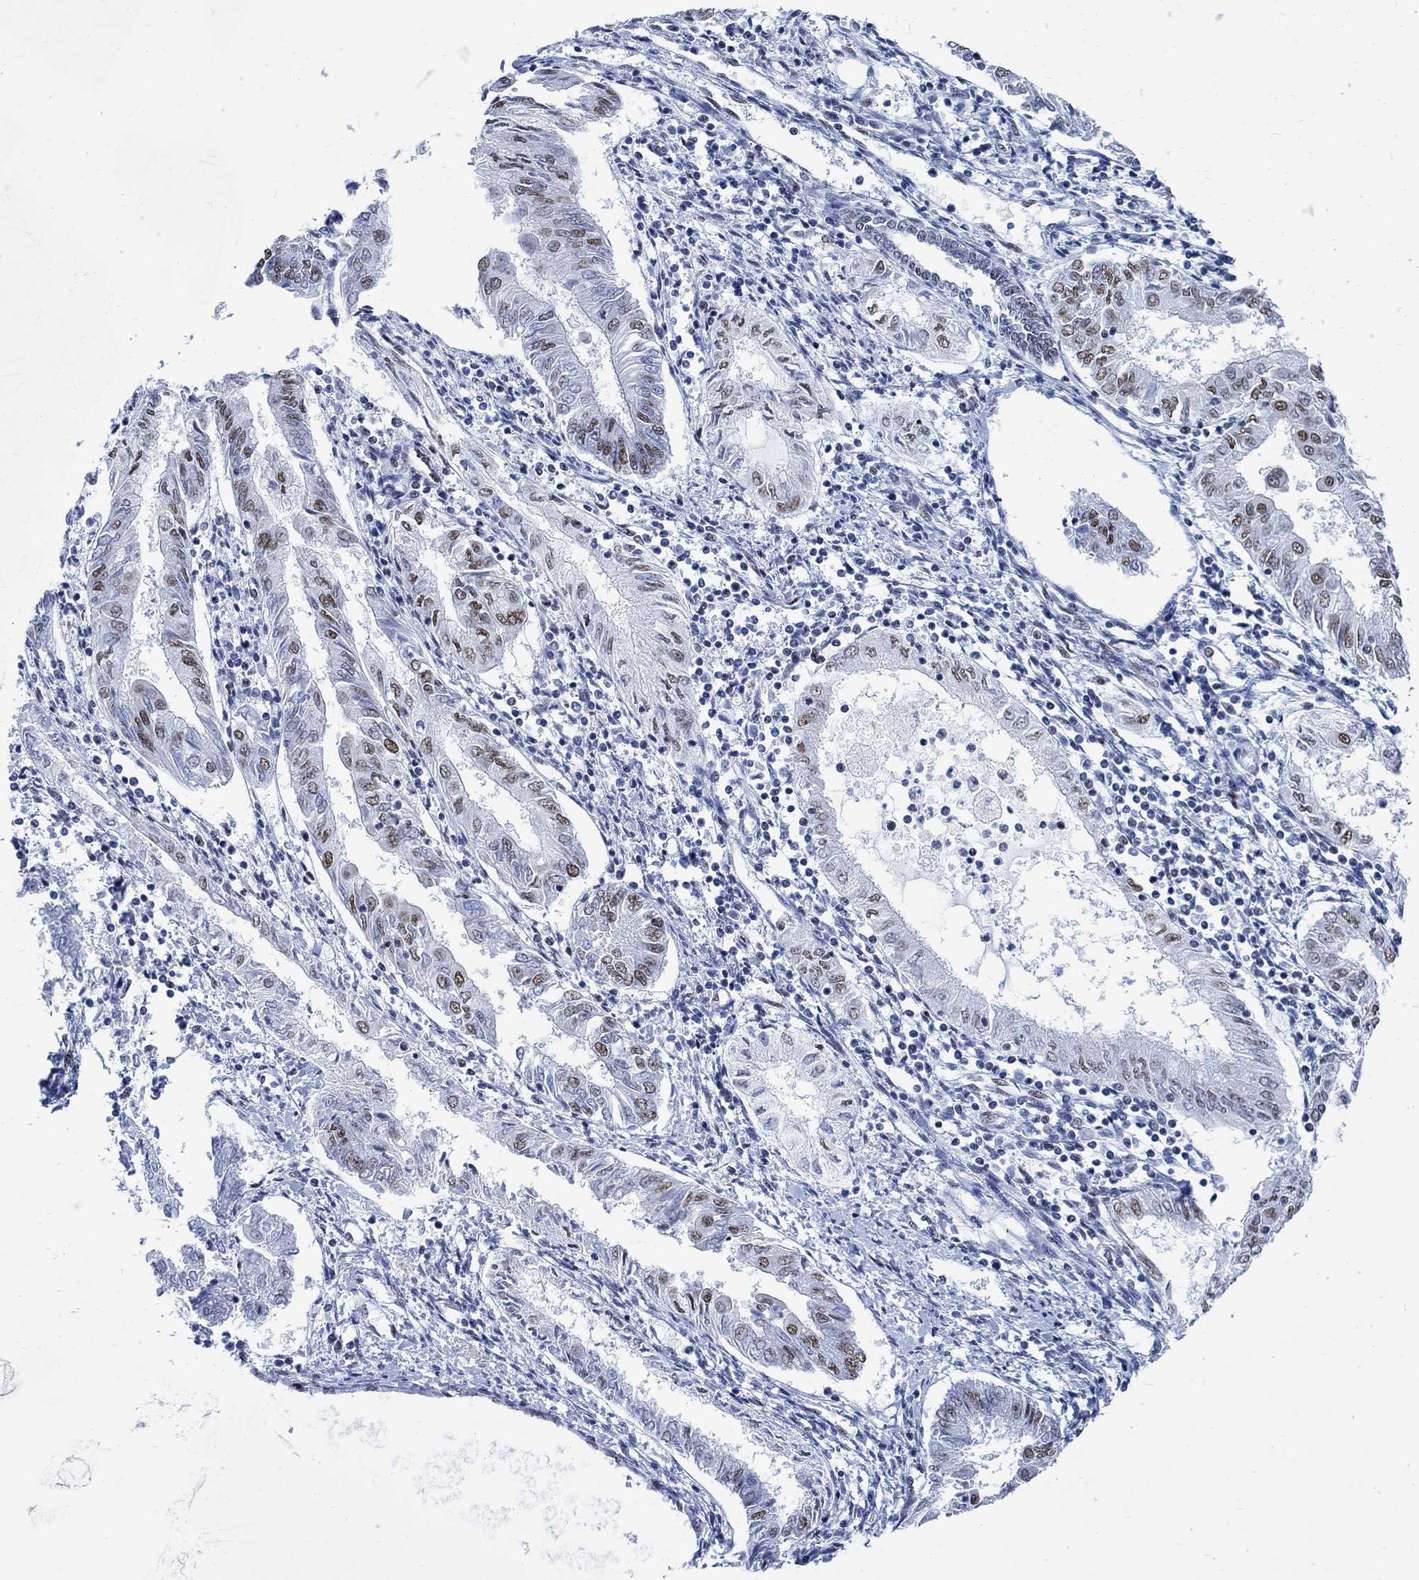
{"staining": {"intensity": "moderate", "quantity": "<25%", "location": "nuclear"}, "tissue": "endometrial cancer", "cell_type": "Tumor cells", "image_type": "cancer", "snomed": [{"axis": "morphology", "description": "Adenocarcinoma, NOS"}, {"axis": "topography", "description": "Endometrium"}], "caption": "A micrograph showing moderate nuclear expression in about <25% of tumor cells in adenocarcinoma (endometrial), as visualized by brown immunohistochemical staining.", "gene": "DLK1", "patient": {"sex": "female", "age": 68}}